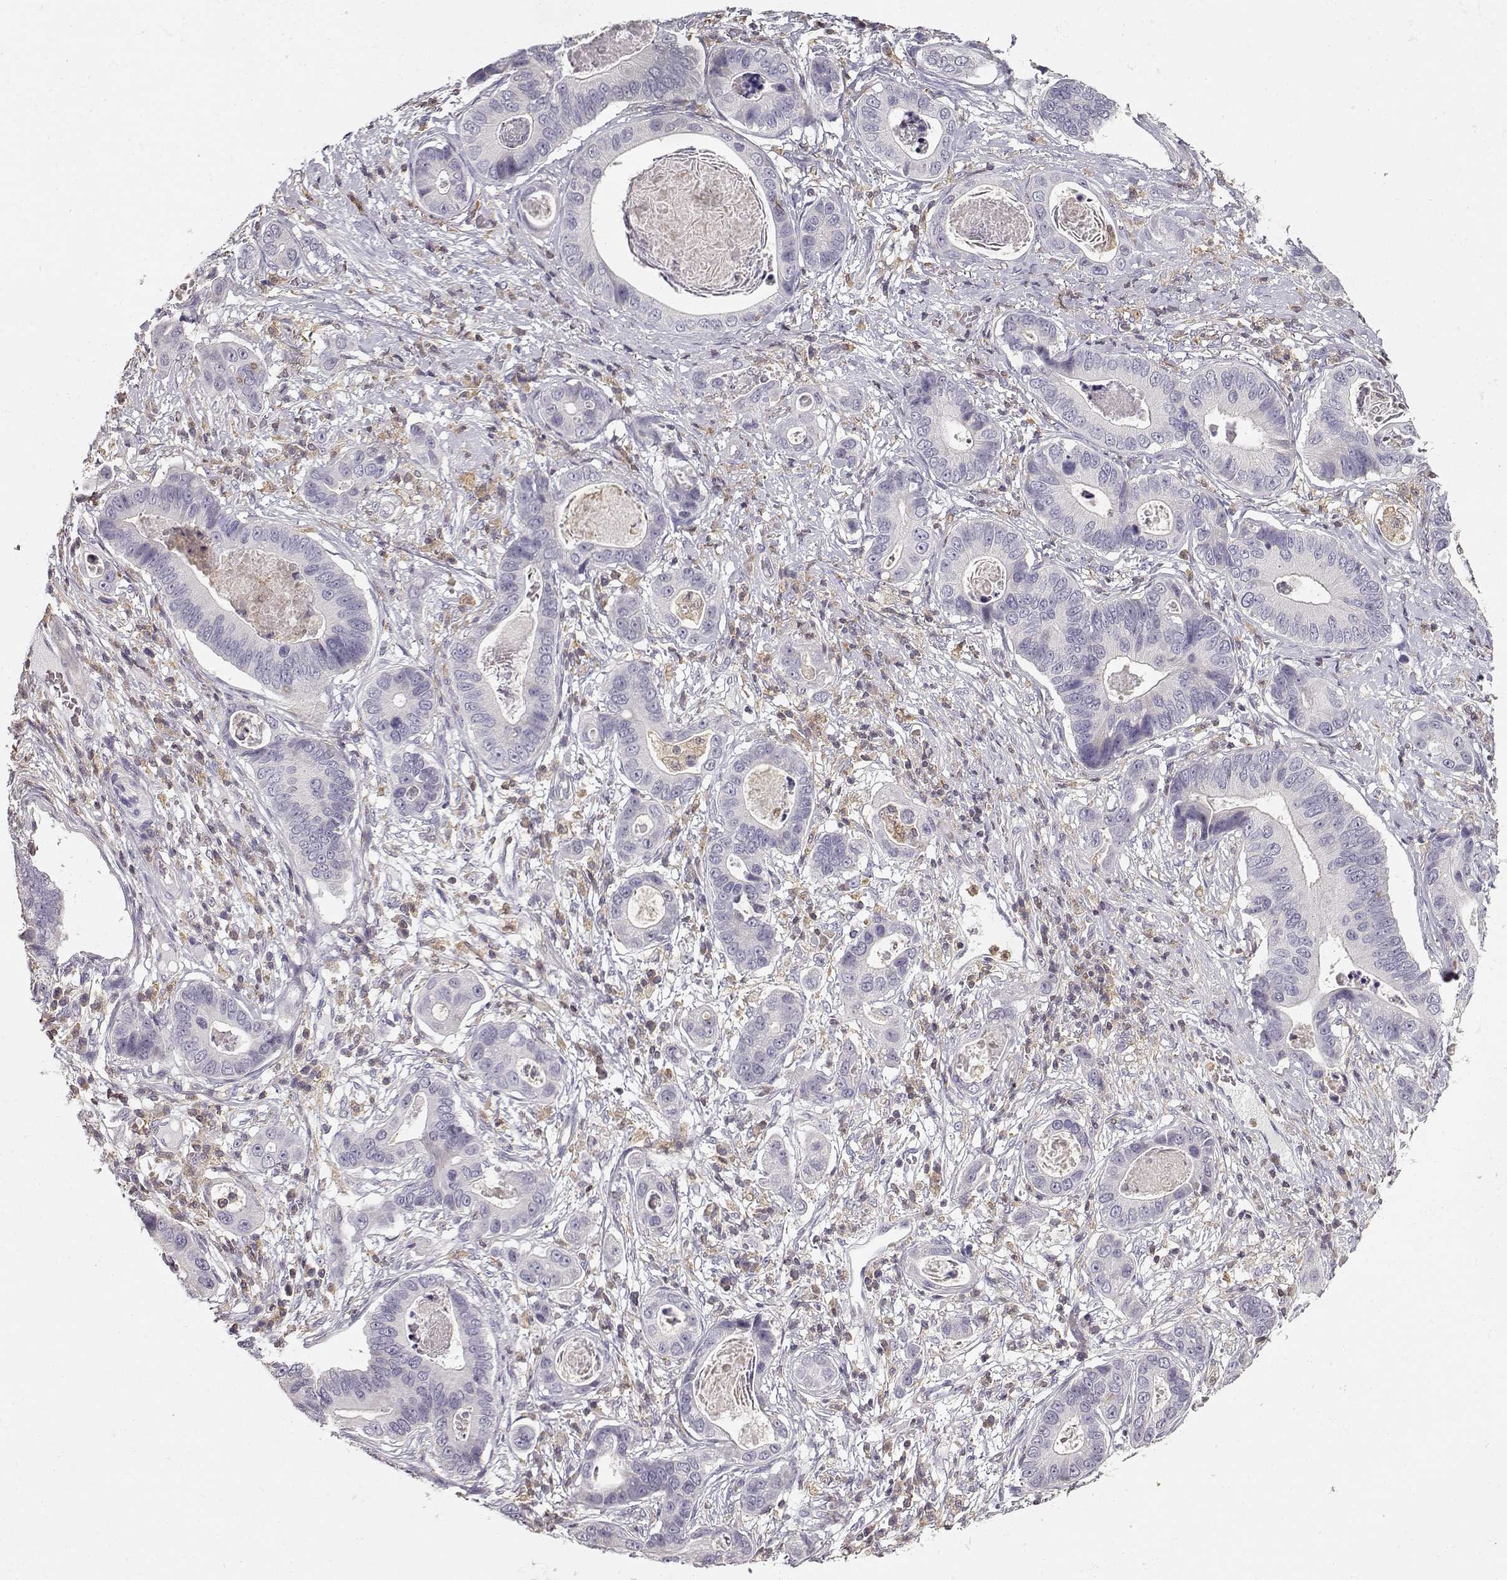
{"staining": {"intensity": "negative", "quantity": "none", "location": "none"}, "tissue": "stomach cancer", "cell_type": "Tumor cells", "image_type": "cancer", "snomed": [{"axis": "morphology", "description": "Adenocarcinoma, NOS"}, {"axis": "topography", "description": "Stomach"}], "caption": "Stomach cancer stained for a protein using immunohistochemistry (IHC) exhibits no positivity tumor cells.", "gene": "VAV1", "patient": {"sex": "male", "age": 84}}